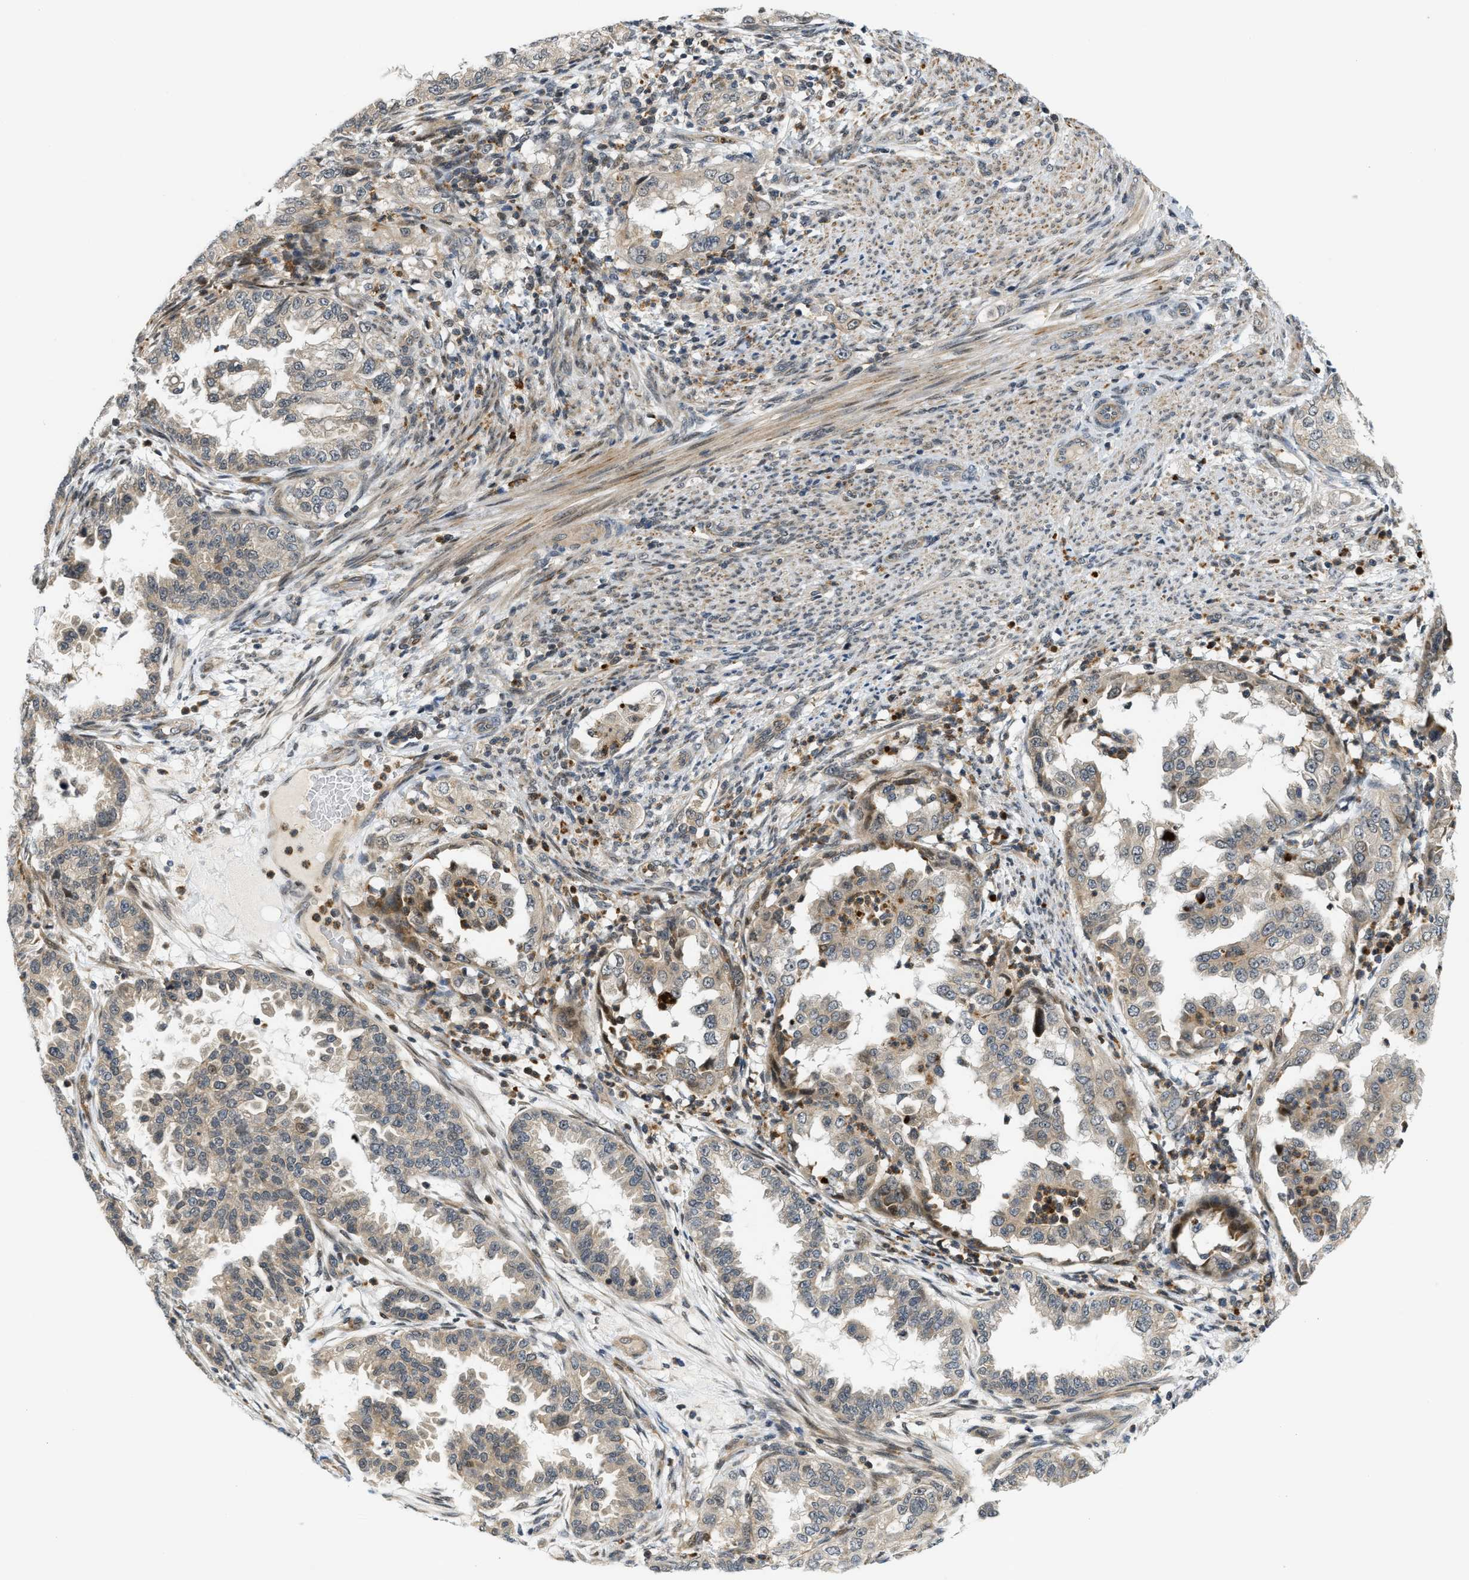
{"staining": {"intensity": "weak", "quantity": "<25%", "location": "cytoplasmic/membranous"}, "tissue": "endometrial cancer", "cell_type": "Tumor cells", "image_type": "cancer", "snomed": [{"axis": "morphology", "description": "Adenocarcinoma, NOS"}, {"axis": "topography", "description": "Endometrium"}], "caption": "IHC of human endometrial cancer (adenocarcinoma) reveals no staining in tumor cells.", "gene": "KMT2A", "patient": {"sex": "female", "age": 85}}